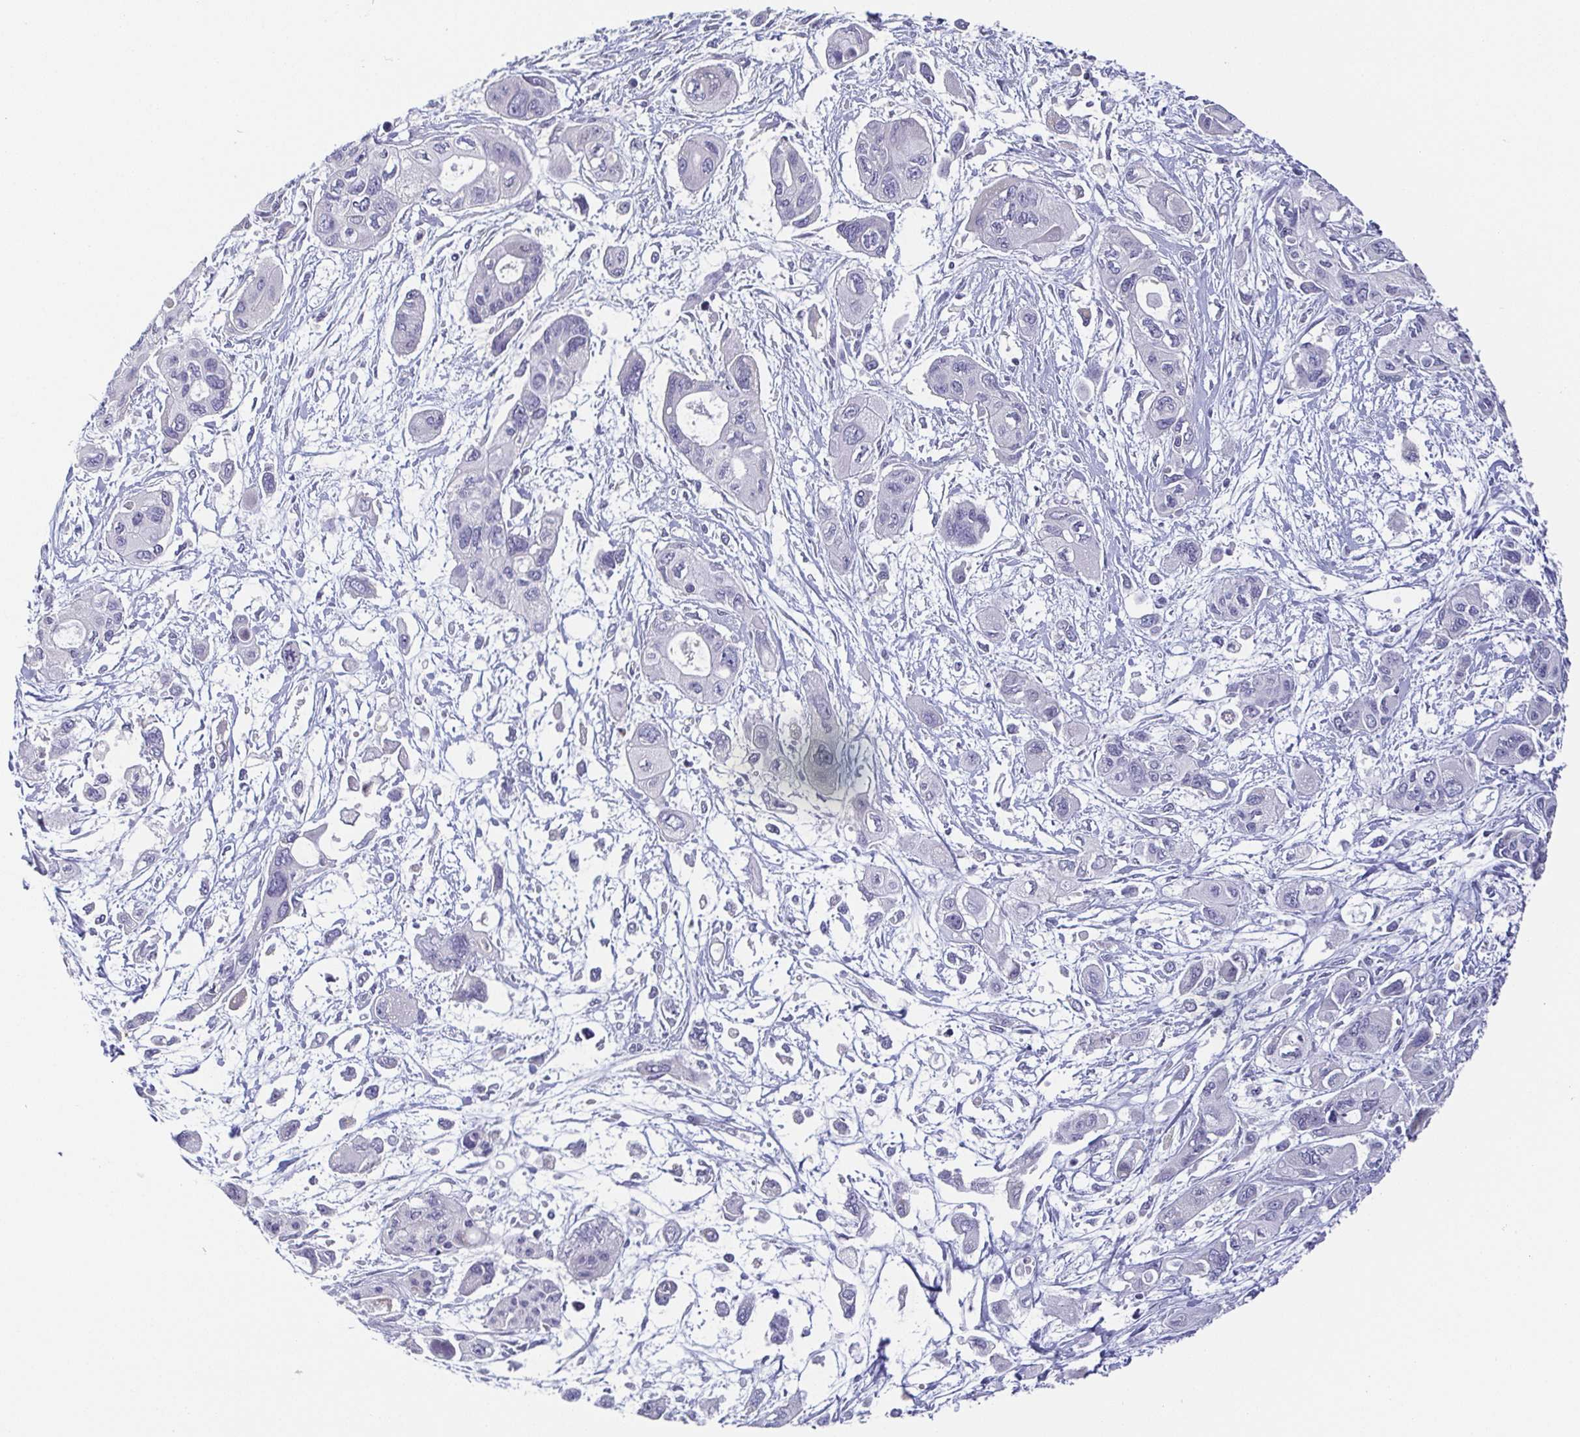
{"staining": {"intensity": "negative", "quantity": "none", "location": "none"}, "tissue": "pancreatic cancer", "cell_type": "Tumor cells", "image_type": "cancer", "snomed": [{"axis": "morphology", "description": "Adenocarcinoma, NOS"}, {"axis": "topography", "description": "Pancreas"}], "caption": "The histopathology image exhibits no staining of tumor cells in pancreatic adenocarcinoma.", "gene": "PRR27", "patient": {"sex": "female", "age": 47}}